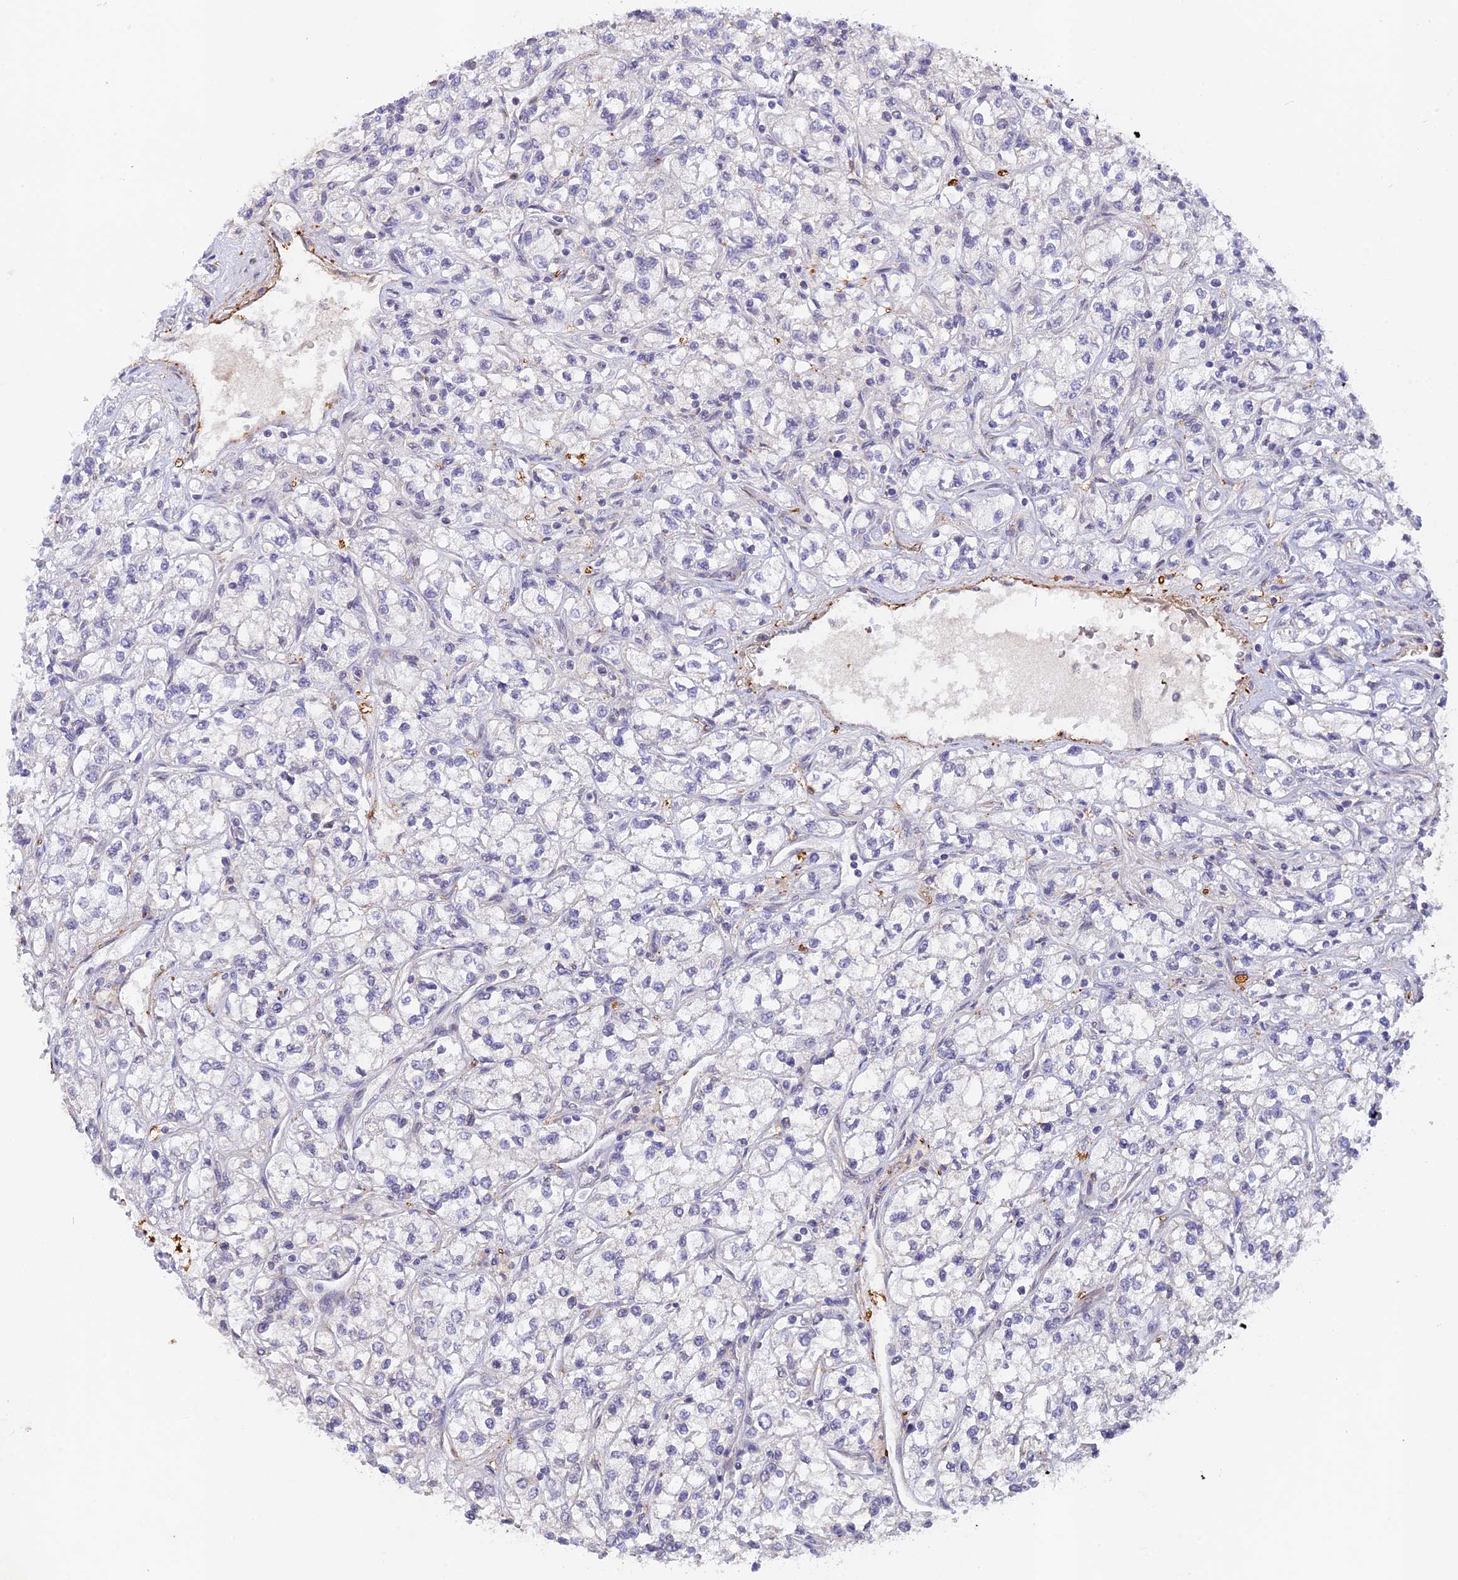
{"staining": {"intensity": "negative", "quantity": "none", "location": "none"}, "tissue": "renal cancer", "cell_type": "Tumor cells", "image_type": "cancer", "snomed": [{"axis": "morphology", "description": "Adenocarcinoma, NOS"}, {"axis": "topography", "description": "Kidney"}], "caption": "High magnification brightfield microscopy of renal adenocarcinoma stained with DAB (brown) and counterstained with hematoxylin (blue): tumor cells show no significant expression.", "gene": "CCDC154", "patient": {"sex": "male", "age": 80}}